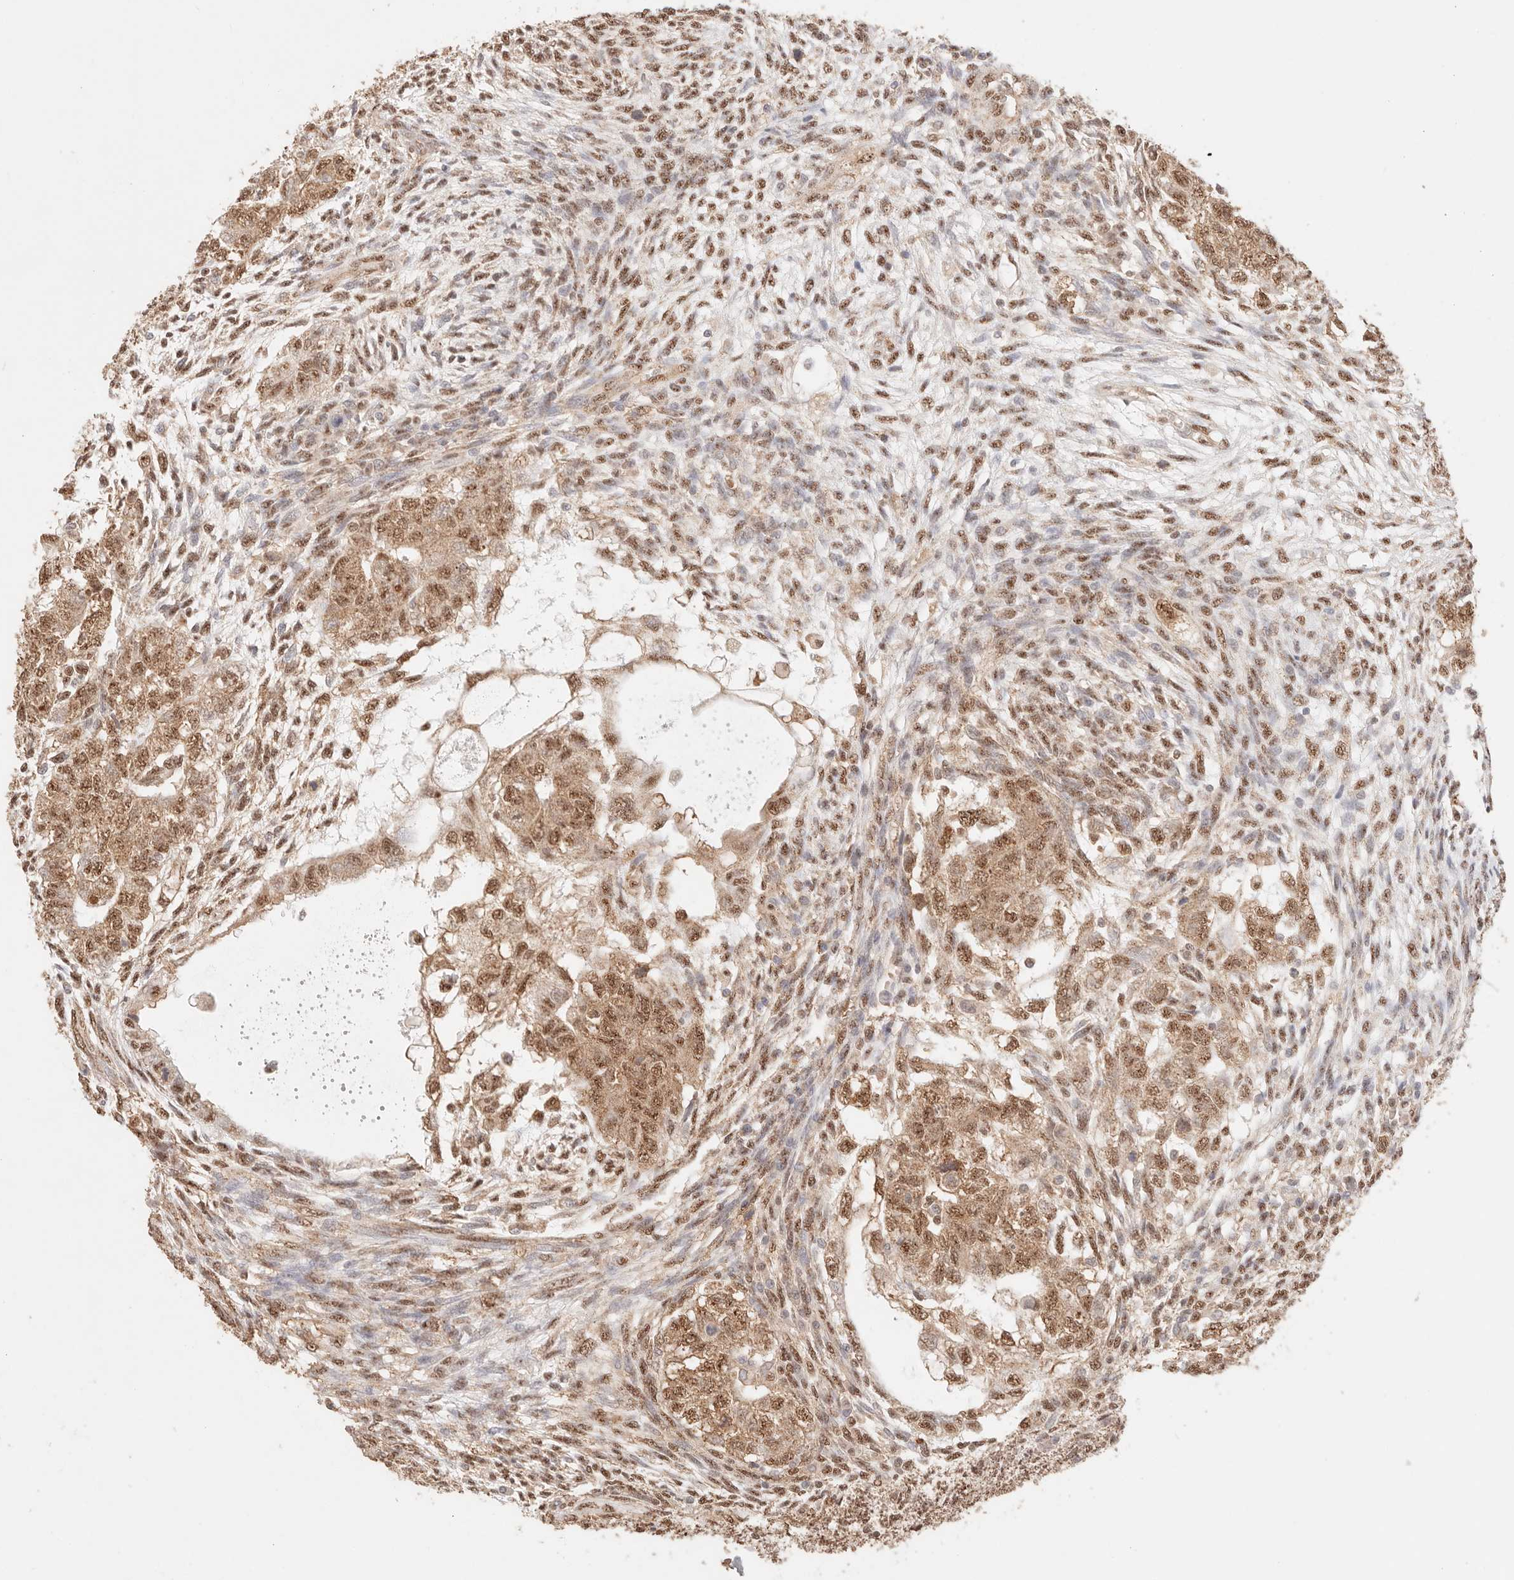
{"staining": {"intensity": "moderate", "quantity": ">75%", "location": "cytoplasmic/membranous,nuclear"}, "tissue": "testis cancer", "cell_type": "Tumor cells", "image_type": "cancer", "snomed": [{"axis": "morphology", "description": "Carcinoma, Embryonal, NOS"}, {"axis": "topography", "description": "Testis"}], "caption": "IHC photomicrograph of neoplastic tissue: human testis cancer (embryonal carcinoma) stained using immunohistochemistry exhibits medium levels of moderate protein expression localized specifically in the cytoplasmic/membranous and nuclear of tumor cells, appearing as a cytoplasmic/membranous and nuclear brown color.", "gene": "IL1R2", "patient": {"sex": "male", "age": 37}}